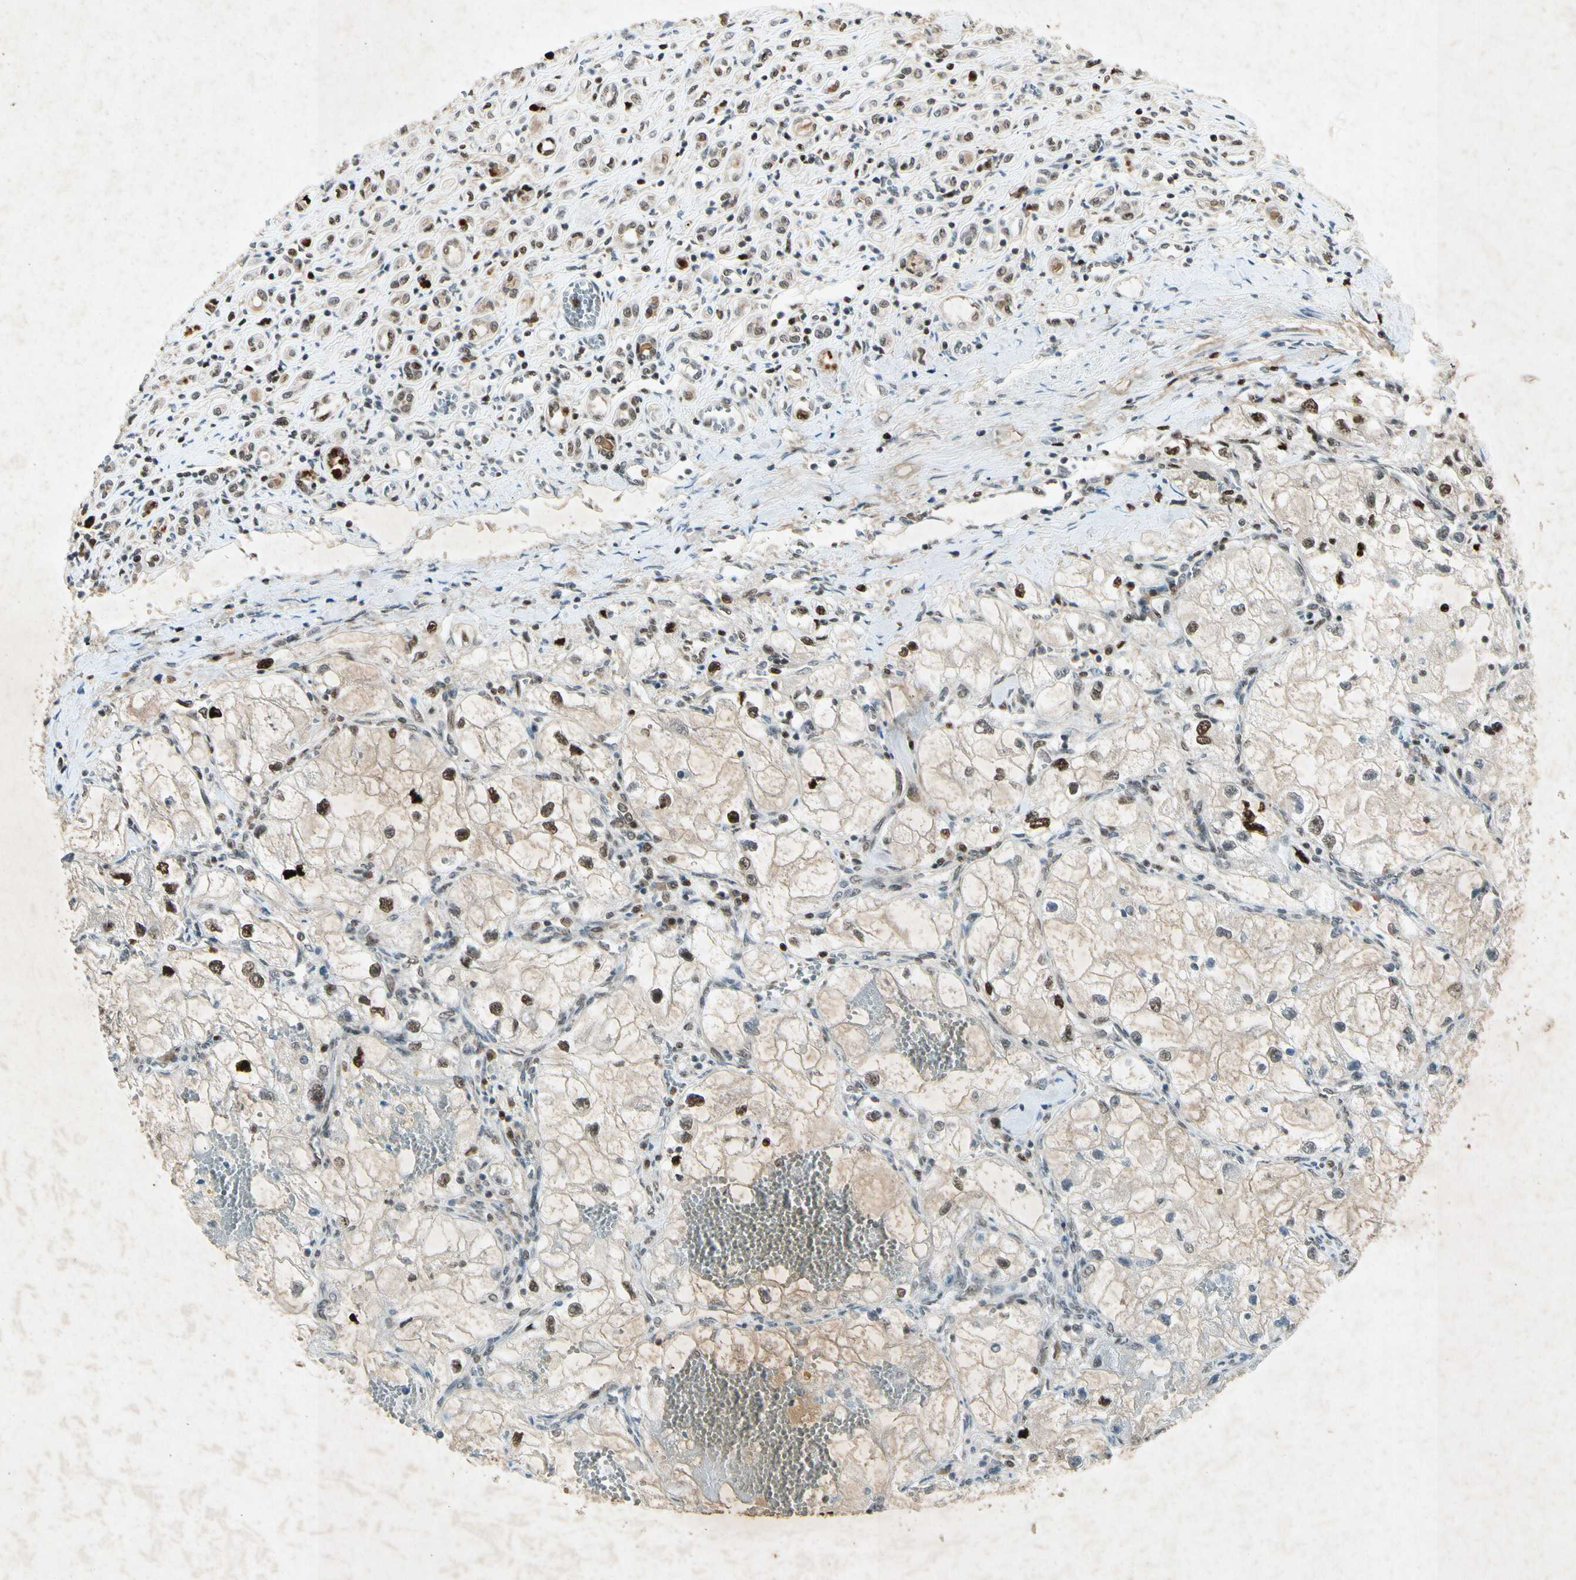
{"staining": {"intensity": "strong", "quantity": ">75%", "location": "nuclear"}, "tissue": "renal cancer", "cell_type": "Tumor cells", "image_type": "cancer", "snomed": [{"axis": "morphology", "description": "Adenocarcinoma, NOS"}, {"axis": "topography", "description": "Kidney"}], "caption": "DAB (3,3'-diaminobenzidine) immunohistochemical staining of renal cancer displays strong nuclear protein positivity in about >75% of tumor cells.", "gene": "RNF43", "patient": {"sex": "female", "age": 70}}